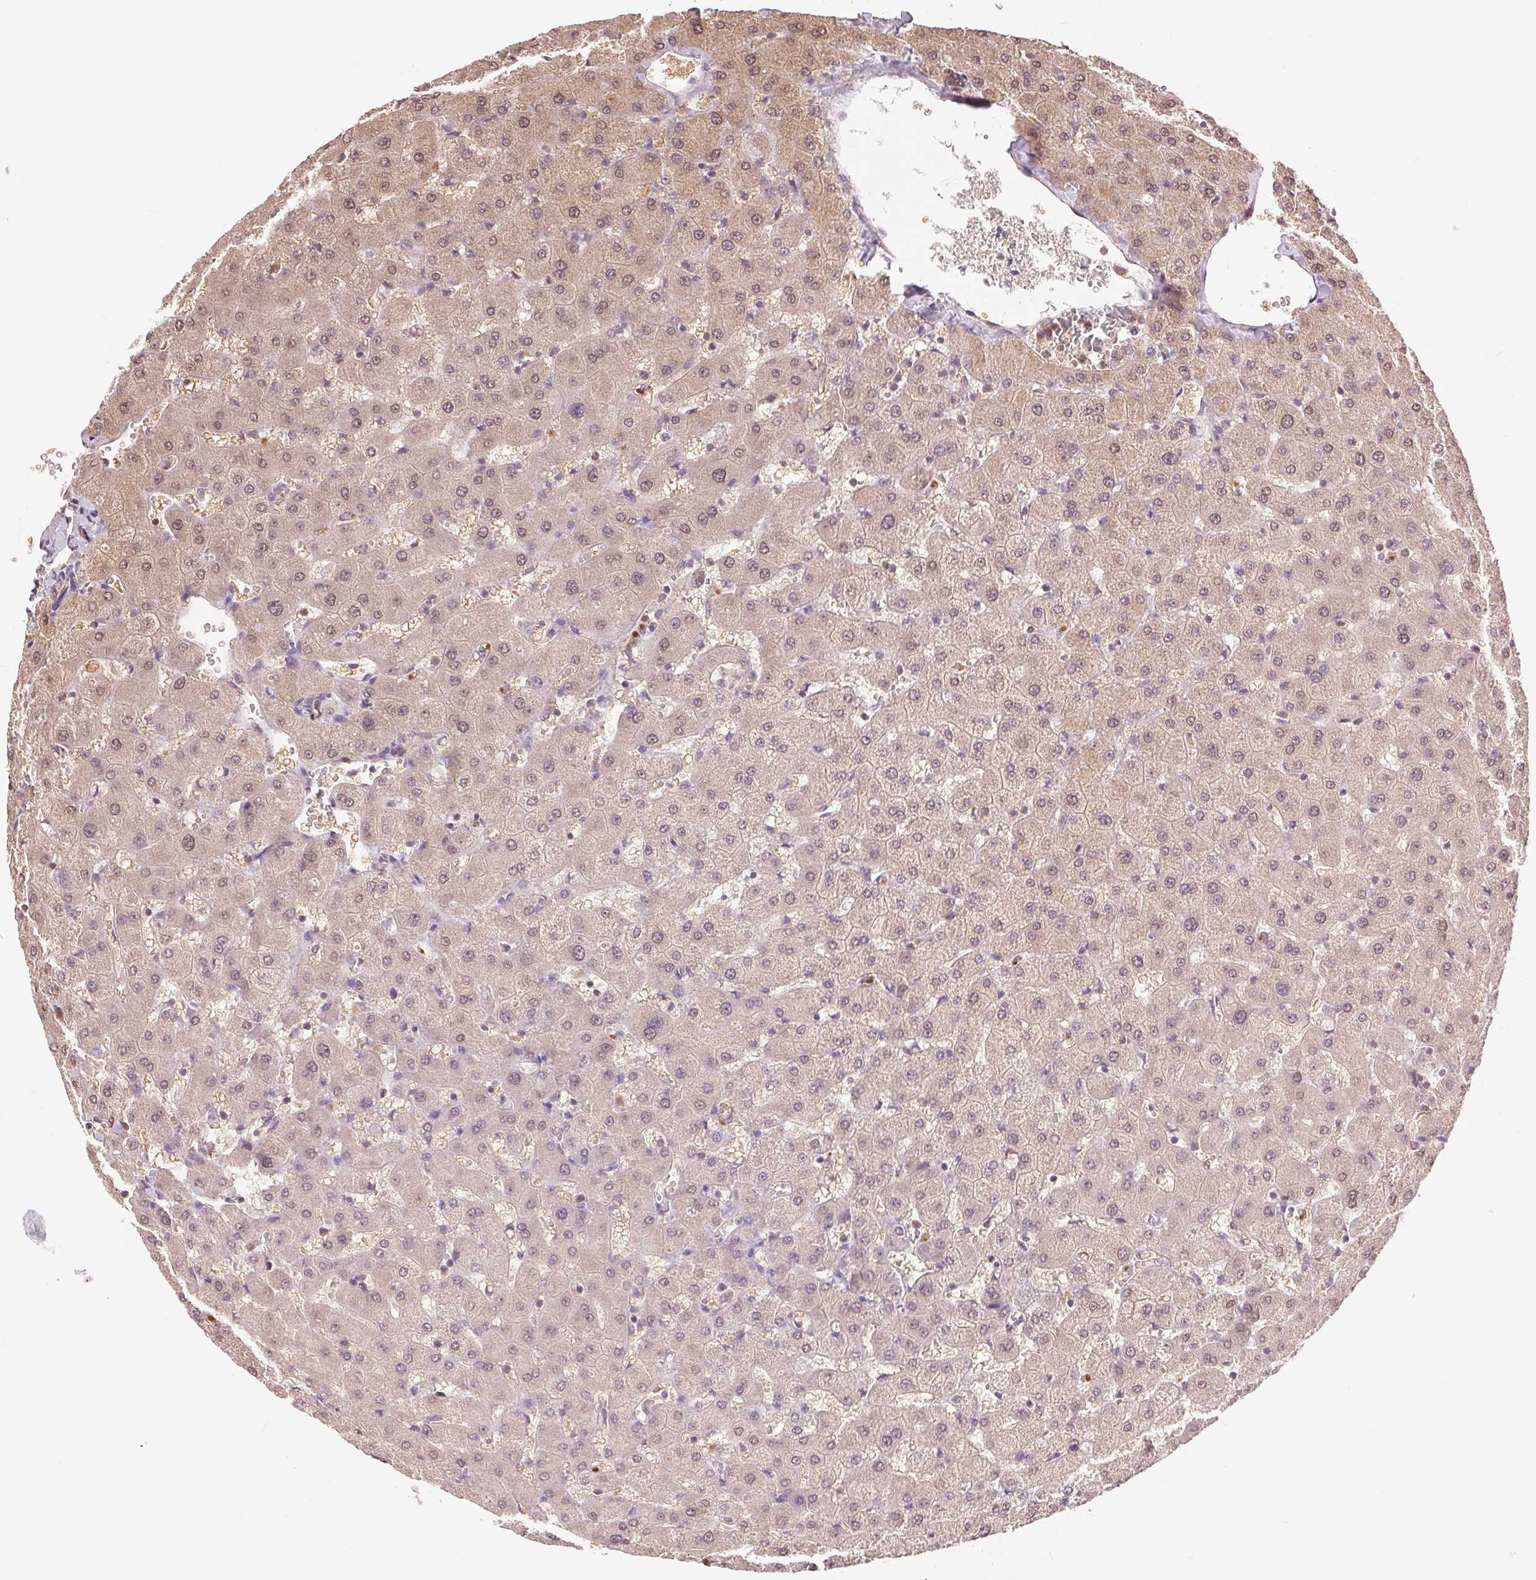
{"staining": {"intensity": "weak", "quantity": "25%-75%", "location": "nuclear"}, "tissue": "liver", "cell_type": "Cholangiocytes", "image_type": "normal", "snomed": [{"axis": "morphology", "description": "Normal tissue, NOS"}, {"axis": "topography", "description": "Liver"}], "caption": "Protein analysis of benign liver exhibits weak nuclear positivity in approximately 25%-75% of cholangiocytes.", "gene": "TMEM273", "patient": {"sex": "female", "age": 63}}